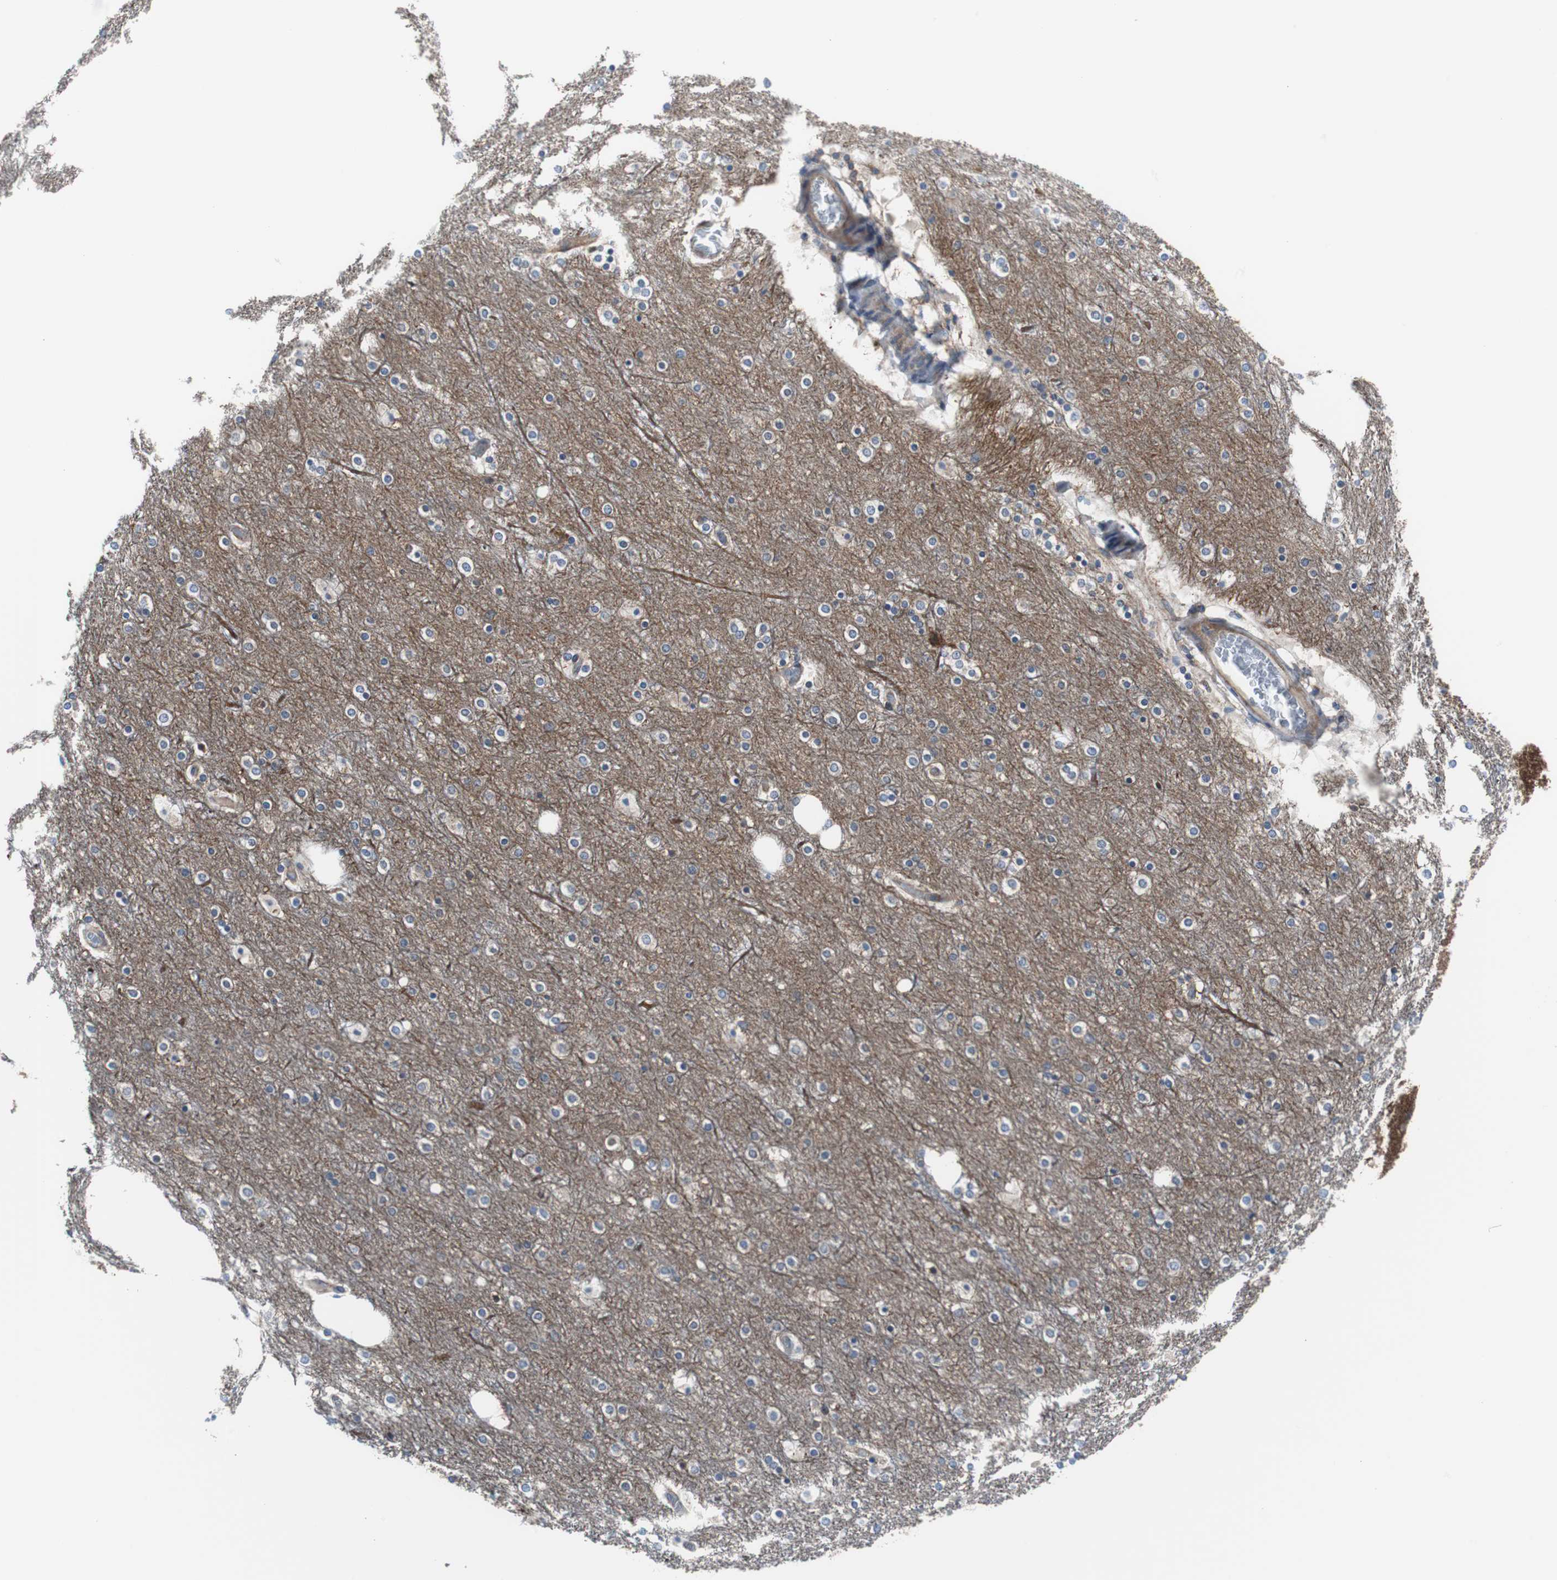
{"staining": {"intensity": "weak", "quantity": ">75%", "location": "cytoplasmic/membranous"}, "tissue": "cerebral cortex", "cell_type": "Endothelial cells", "image_type": "normal", "snomed": [{"axis": "morphology", "description": "Normal tissue, NOS"}, {"axis": "topography", "description": "Cerebral cortex"}], "caption": "The histopathology image shows a brown stain indicating the presence of a protein in the cytoplasmic/membranous of endothelial cells in cerebral cortex.", "gene": "BRAF", "patient": {"sex": "female", "age": 54}}